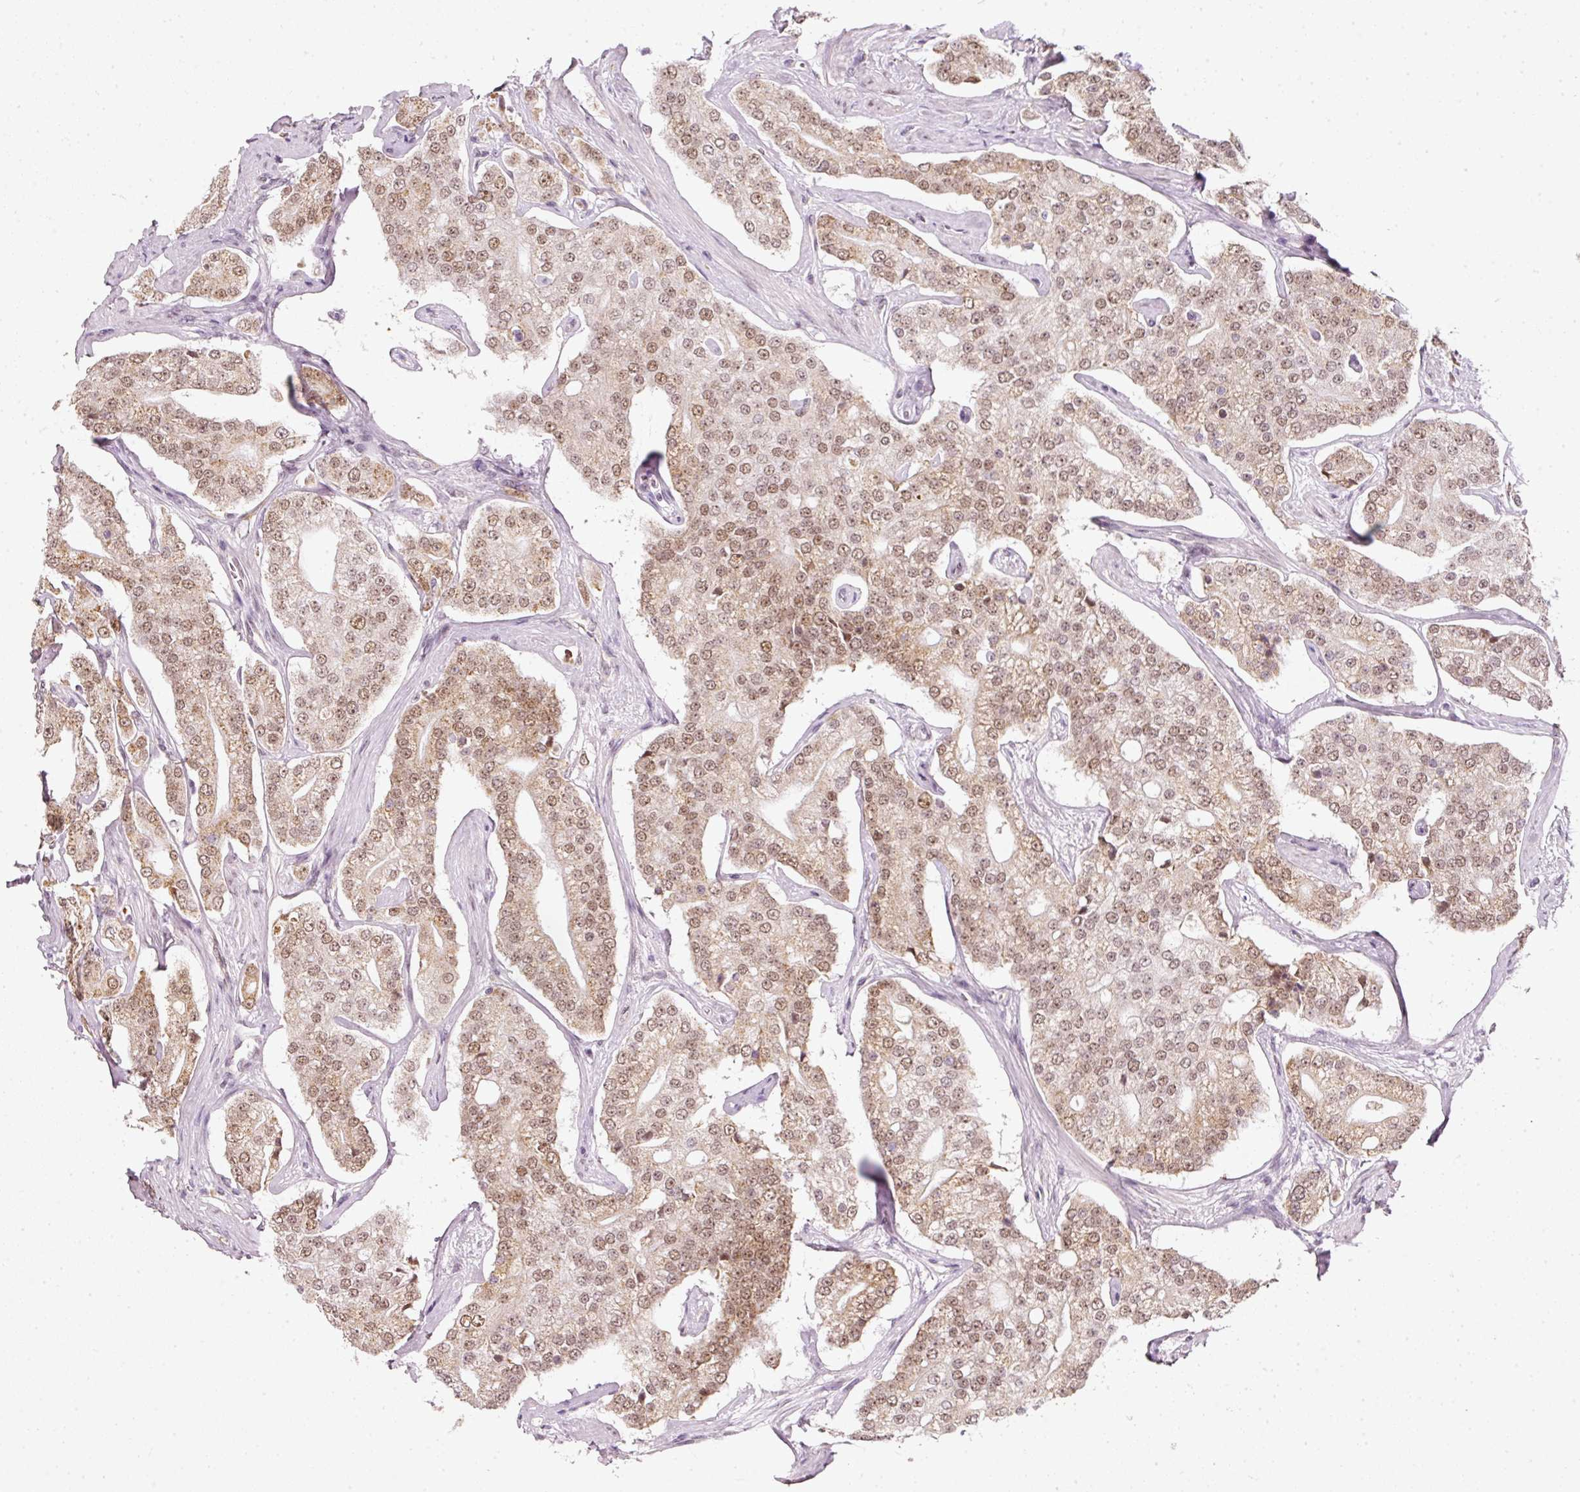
{"staining": {"intensity": "moderate", "quantity": ">75%", "location": "nuclear"}, "tissue": "prostate cancer", "cell_type": "Tumor cells", "image_type": "cancer", "snomed": [{"axis": "morphology", "description": "Adenocarcinoma, High grade"}, {"axis": "topography", "description": "Prostate"}], "caption": "Protein staining of prostate cancer (adenocarcinoma (high-grade)) tissue reveals moderate nuclear positivity in about >75% of tumor cells.", "gene": "FSTL3", "patient": {"sex": "male", "age": 71}}